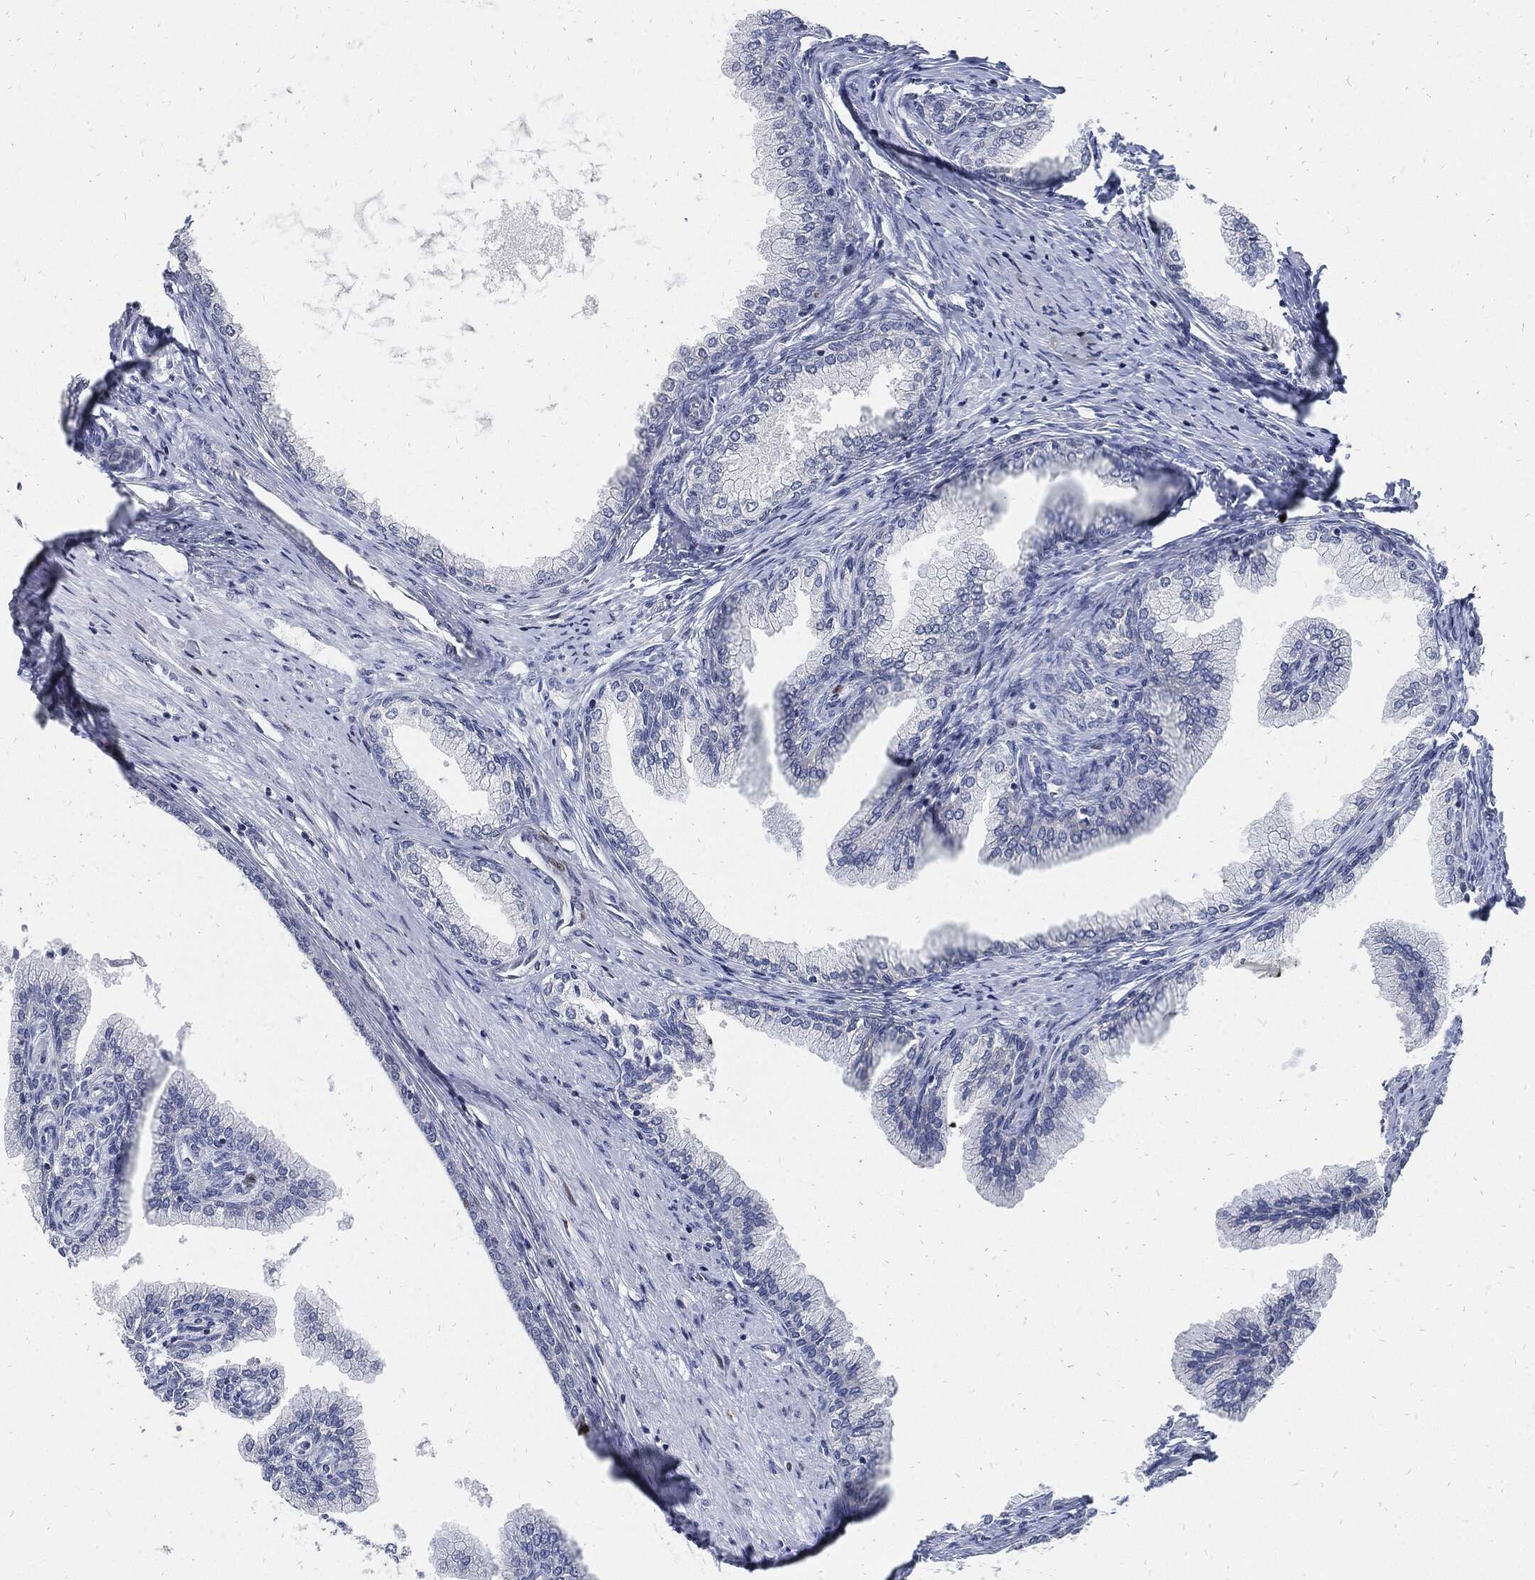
{"staining": {"intensity": "negative", "quantity": "none", "location": "none"}, "tissue": "prostate cancer", "cell_type": "Tumor cells", "image_type": "cancer", "snomed": [{"axis": "morphology", "description": "Adenocarcinoma, Low grade"}, {"axis": "topography", "description": "Prostate and seminal vesicle, NOS"}], "caption": "The image exhibits no staining of tumor cells in prostate cancer. The staining is performed using DAB brown chromogen with nuclei counter-stained in using hematoxylin.", "gene": "MKI67", "patient": {"sex": "male", "age": 61}}